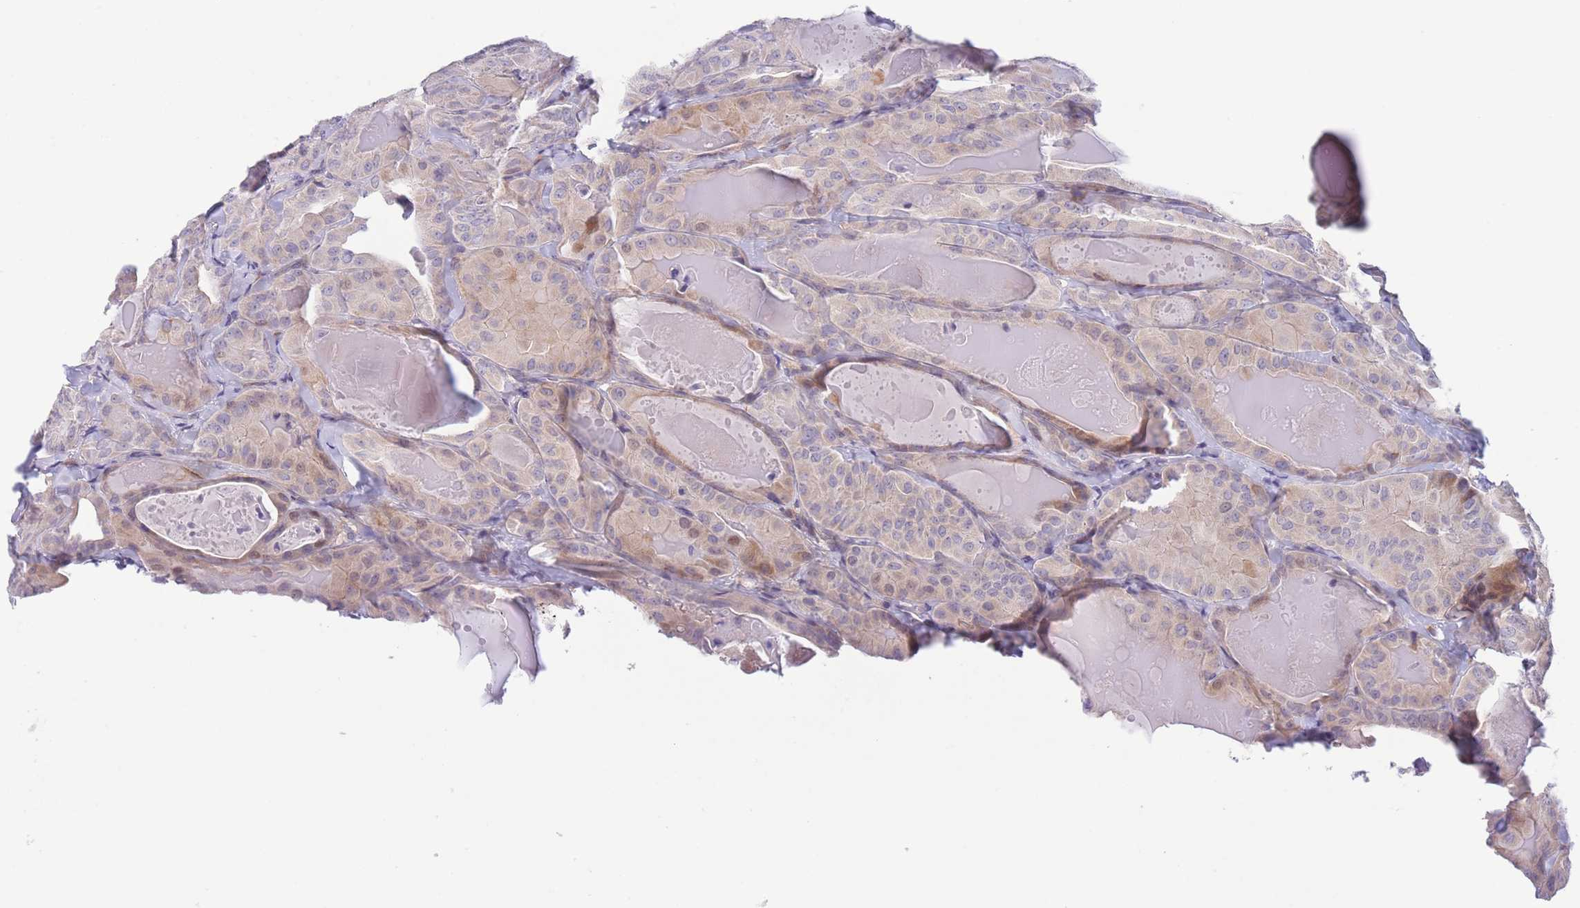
{"staining": {"intensity": "negative", "quantity": "none", "location": "none"}, "tissue": "thyroid cancer", "cell_type": "Tumor cells", "image_type": "cancer", "snomed": [{"axis": "morphology", "description": "Papillary adenocarcinoma, NOS"}, {"axis": "topography", "description": "Thyroid gland"}], "caption": "This is an IHC photomicrograph of human thyroid papillary adenocarcinoma. There is no expression in tumor cells.", "gene": "C9orf152", "patient": {"sex": "female", "age": 68}}